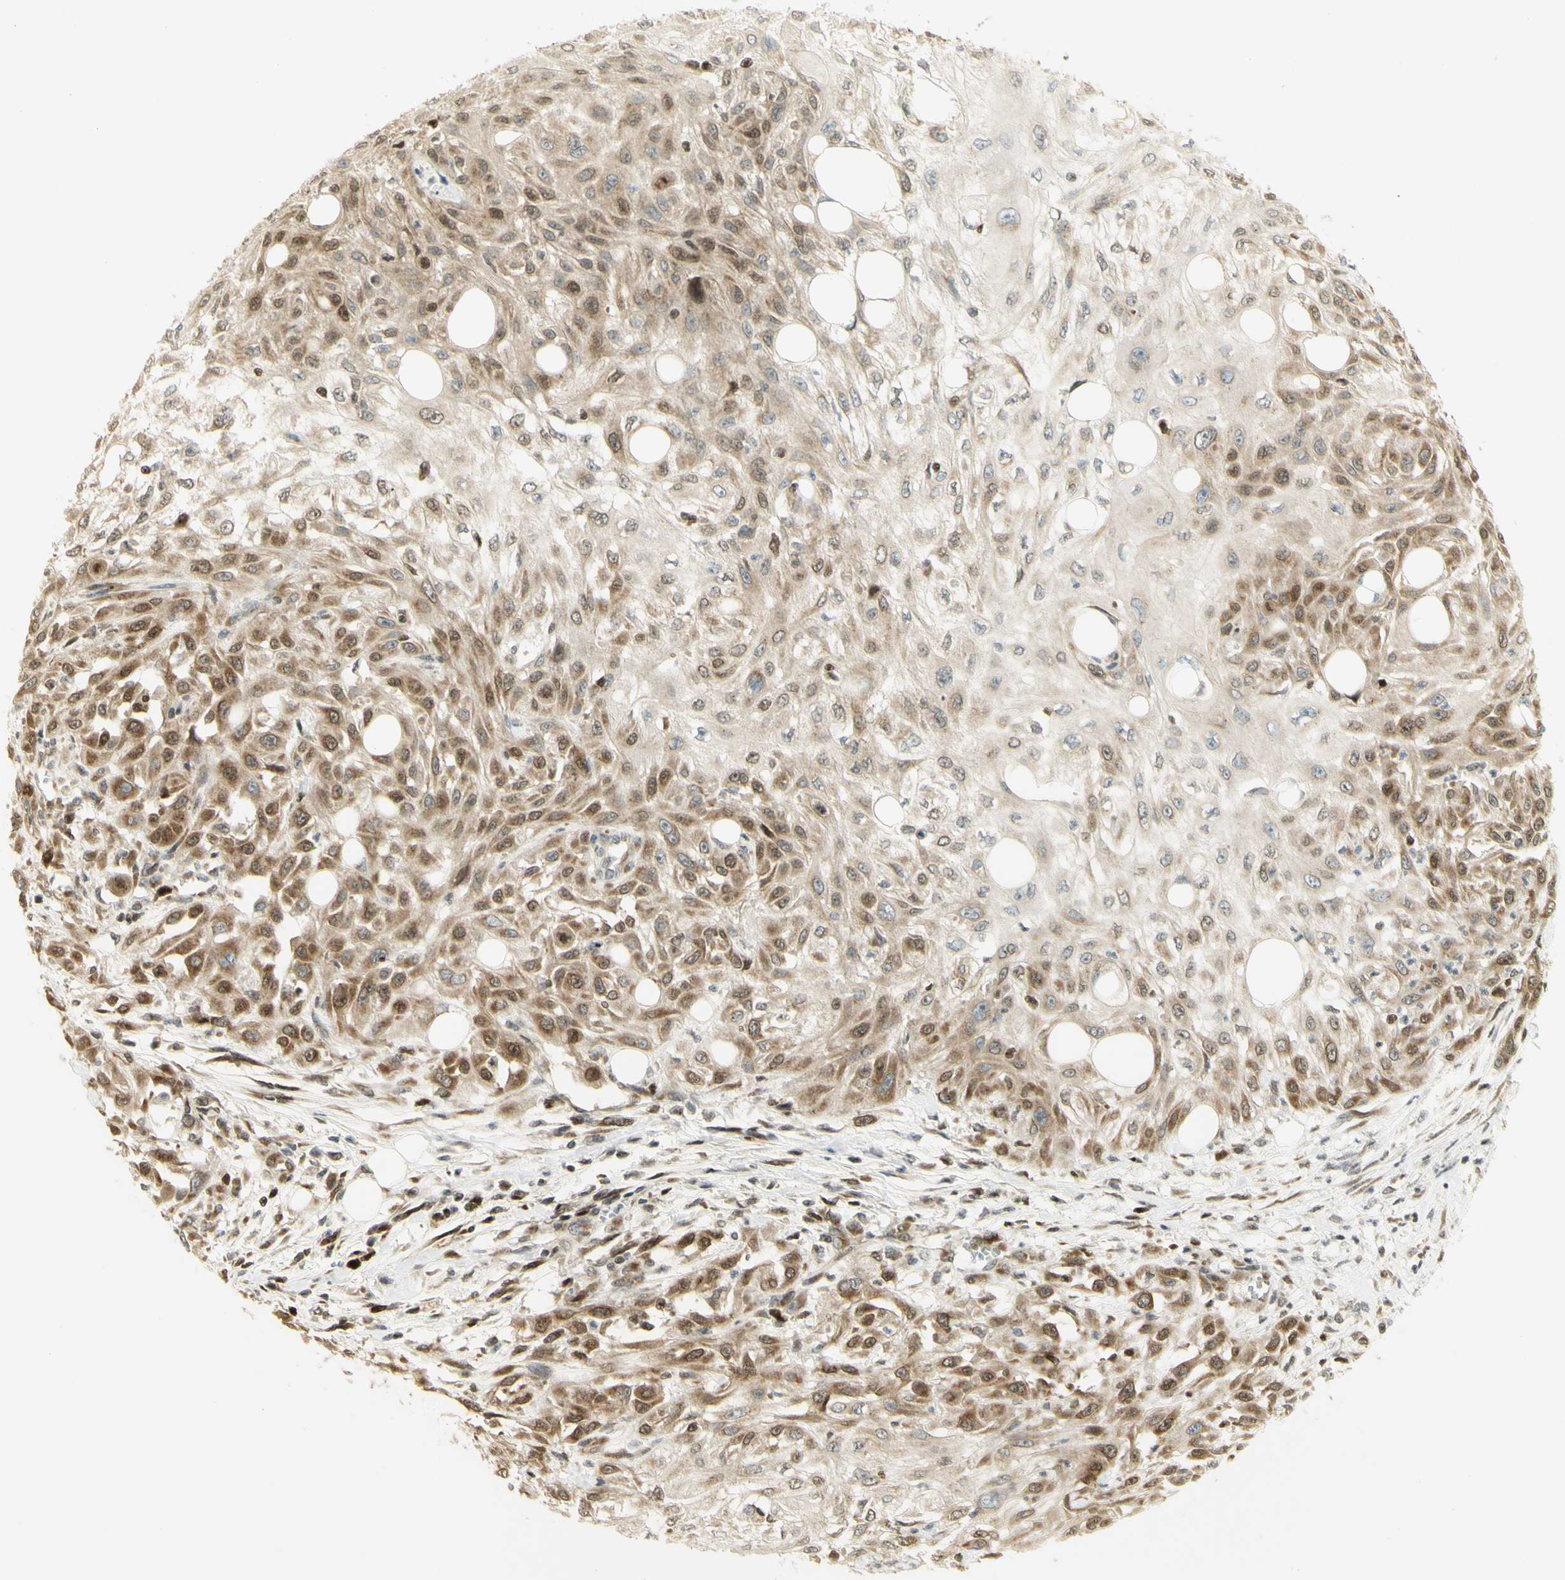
{"staining": {"intensity": "moderate", "quantity": "25%-75%", "location": "cytoplasmic/membranous,nuclear"}, "tissue": "skin cancer", "cell_type": "Tumor cells", "image_type": "cancer", "snomed": [{"axis": "morphology", "description": "Squamous cell carcinoma, NOS"}, {"axis": "topography", "description": "Skin"}], "caption": "This histopathology image reveals IHC staining of squamous cell carcinoma (skin), with medium moderate cytoplasmic/membranous and nuclear staining in about 25%-75% of tumor cells.", "gene": "KIF11", "patient": {"sex": "male", "age": 75}}